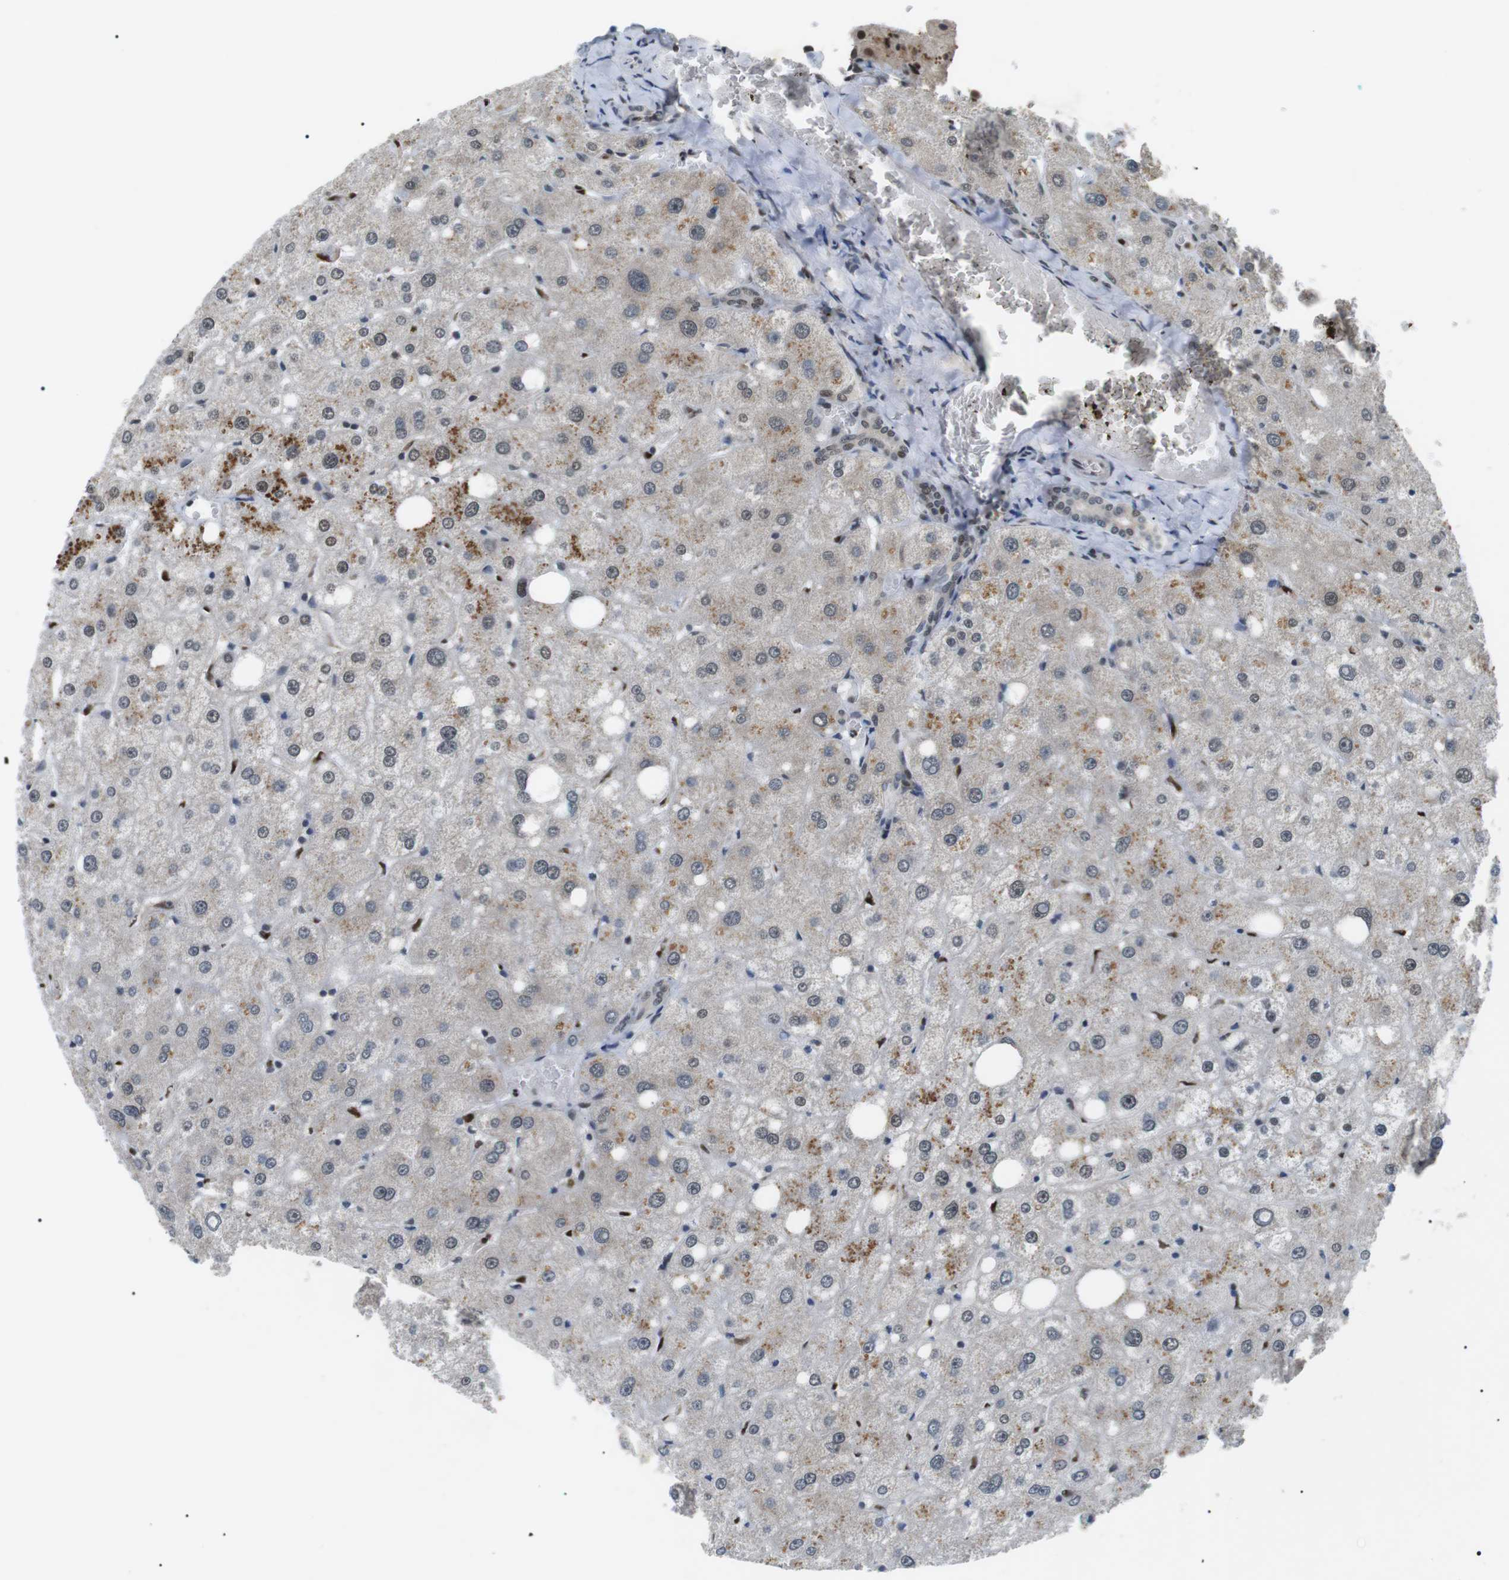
{"staining": {"intensity": "weak", "quantity": "25%-75%", "location": "nuclear"}, "tissue": "liver", "cell_type": "Cholangiocytes", "image_type": "normal", "snomed": [{"axis": "morphology", "description": "Normal tissue, NOS"}, {"axis": "topography", "description": "Liver"}], "caption": "Protein staining of benign liver shows weak nuclear expression in about 25%-75% of cholangiocytes.", "gene": "ORAI3", "patient": {"sex": "male", "age": 73}}